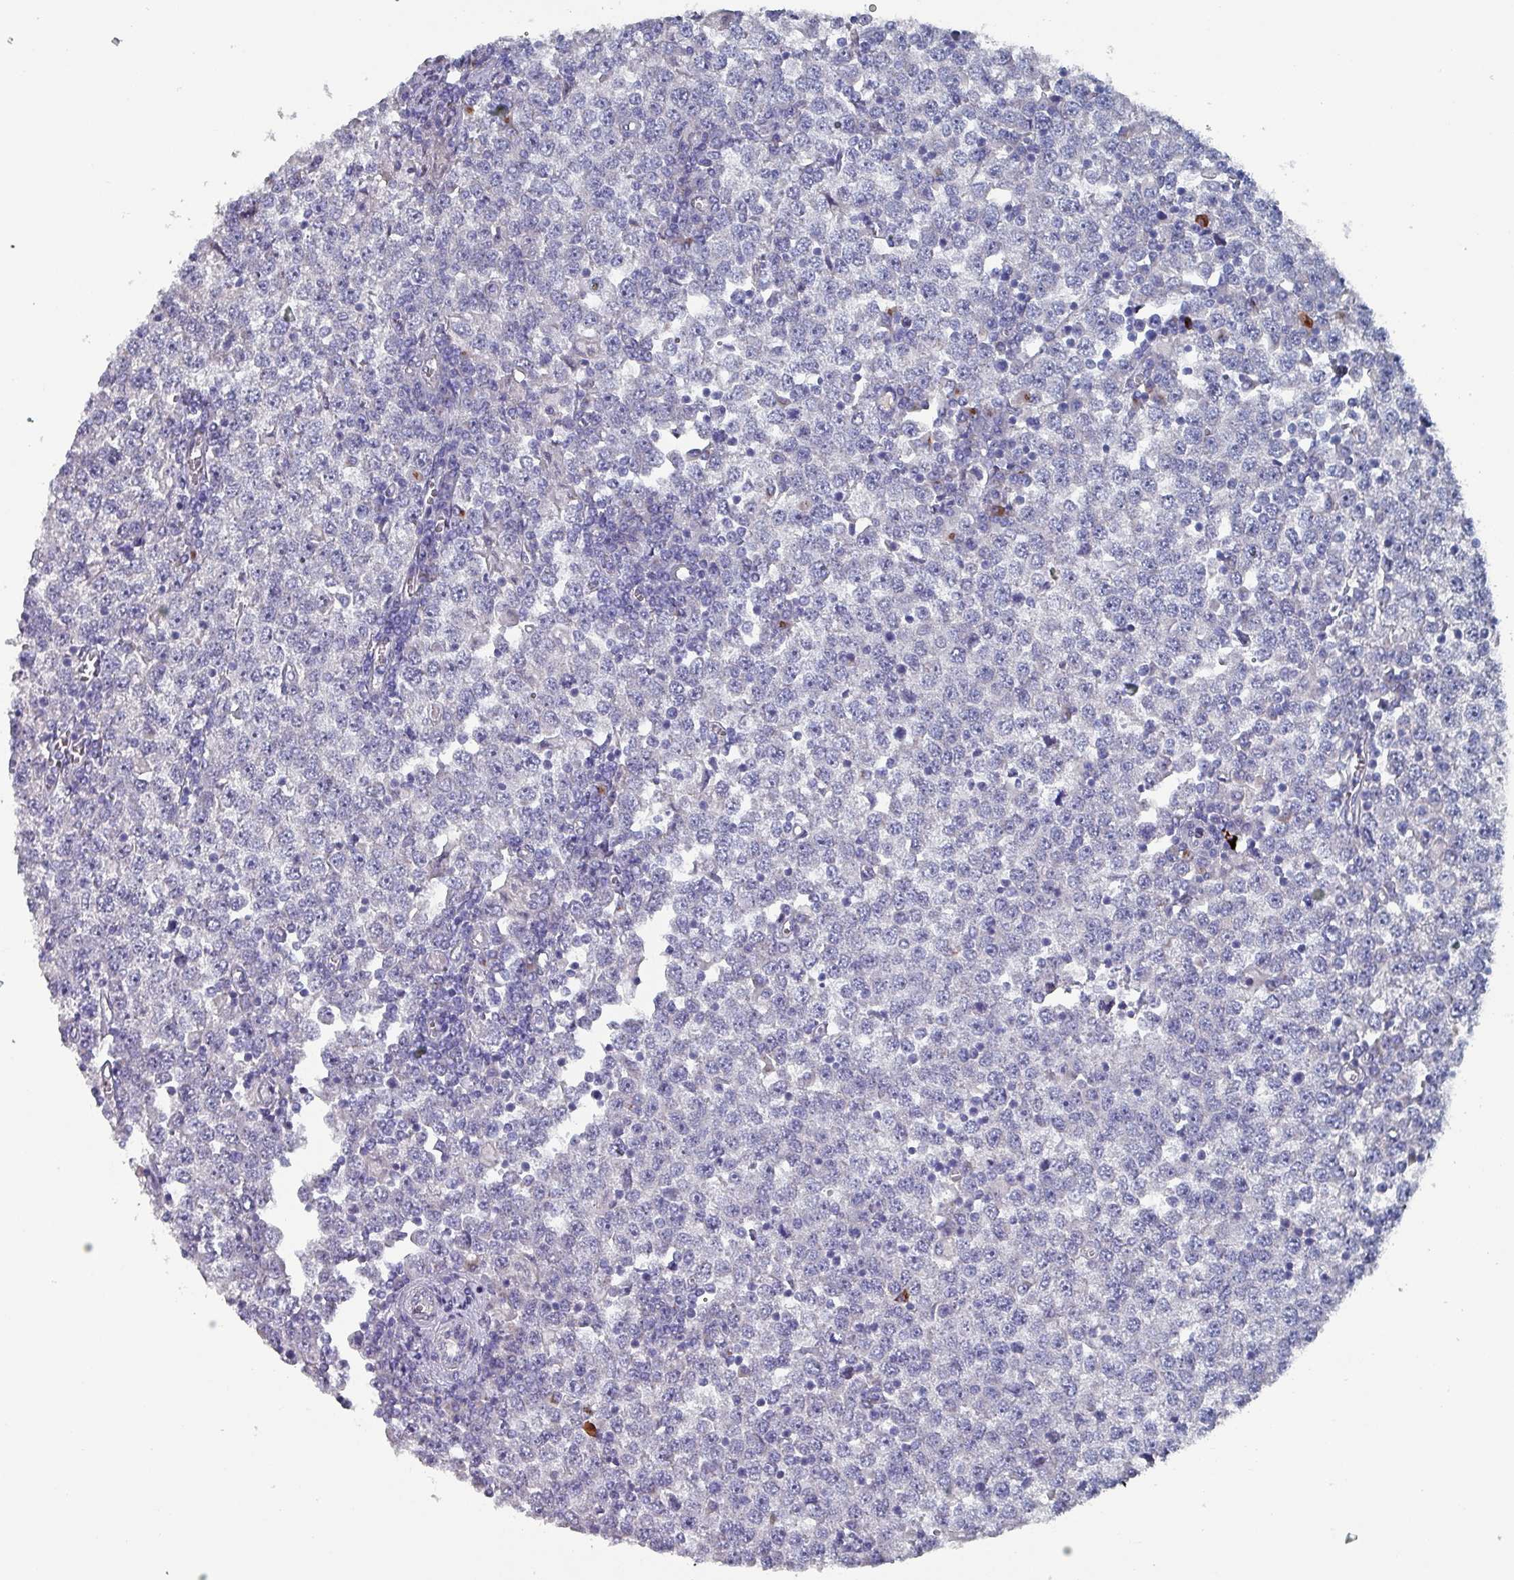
{"staining": {"intensity": "negative", "quantity": "none", "location": "none"}, "tissue": "testis cancer", "cell_type": "Tumor cells", "image_type": "cancer", "snomed": [{"axis": "morphology", "description": "Seminoma, NOS"}, {"axis": "topography", "description": "Testis"}], "caption": "High power microscopy image of an immunohistochemistry histopathology image of testis cancer (seminoma), revealing no significant positivity in tumor cells.", "gene": "DRD5", "patient": {"sex": "male", "age": 65}}